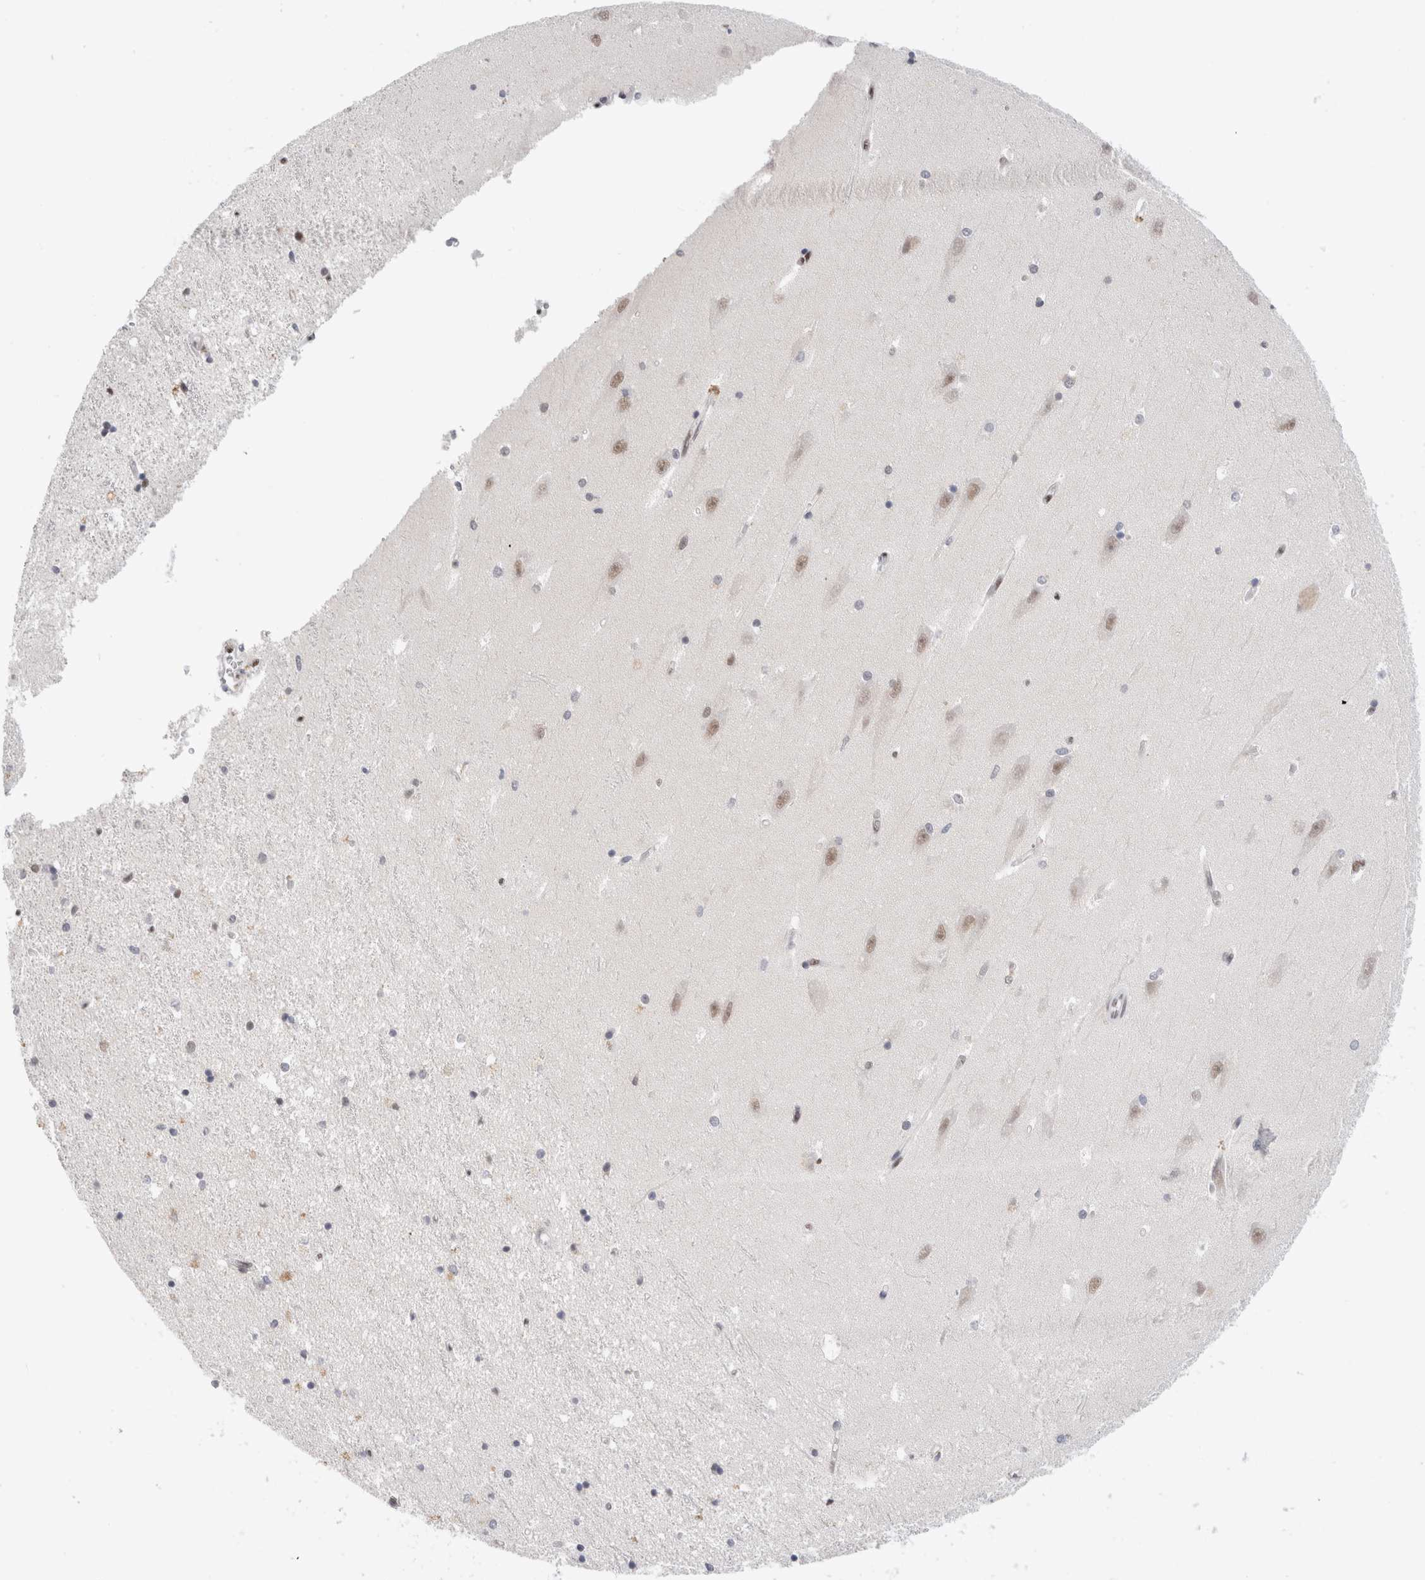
{"staining": {"intensity": "weak", "quantity": "<25%", "location": "cytoplasmic/membranous"}, "tissue": "hippocampus", "cell_type": "Glial cells", "image_type": "normal", "snomed": [{"axis": "morphology", "description": "Normal tissue, NOS"}, {"axis": "topography", "description": "Hippocampus"}], "caption": "IHC photomicrograph of unremarkable hippocampus: human hippocampus stained with DAB (3,3'-diaminobenzidine) displays no significant protein expression in glial cells.", "gene": "COPS7A", "patient": {"sex": "male", "age": 45}}